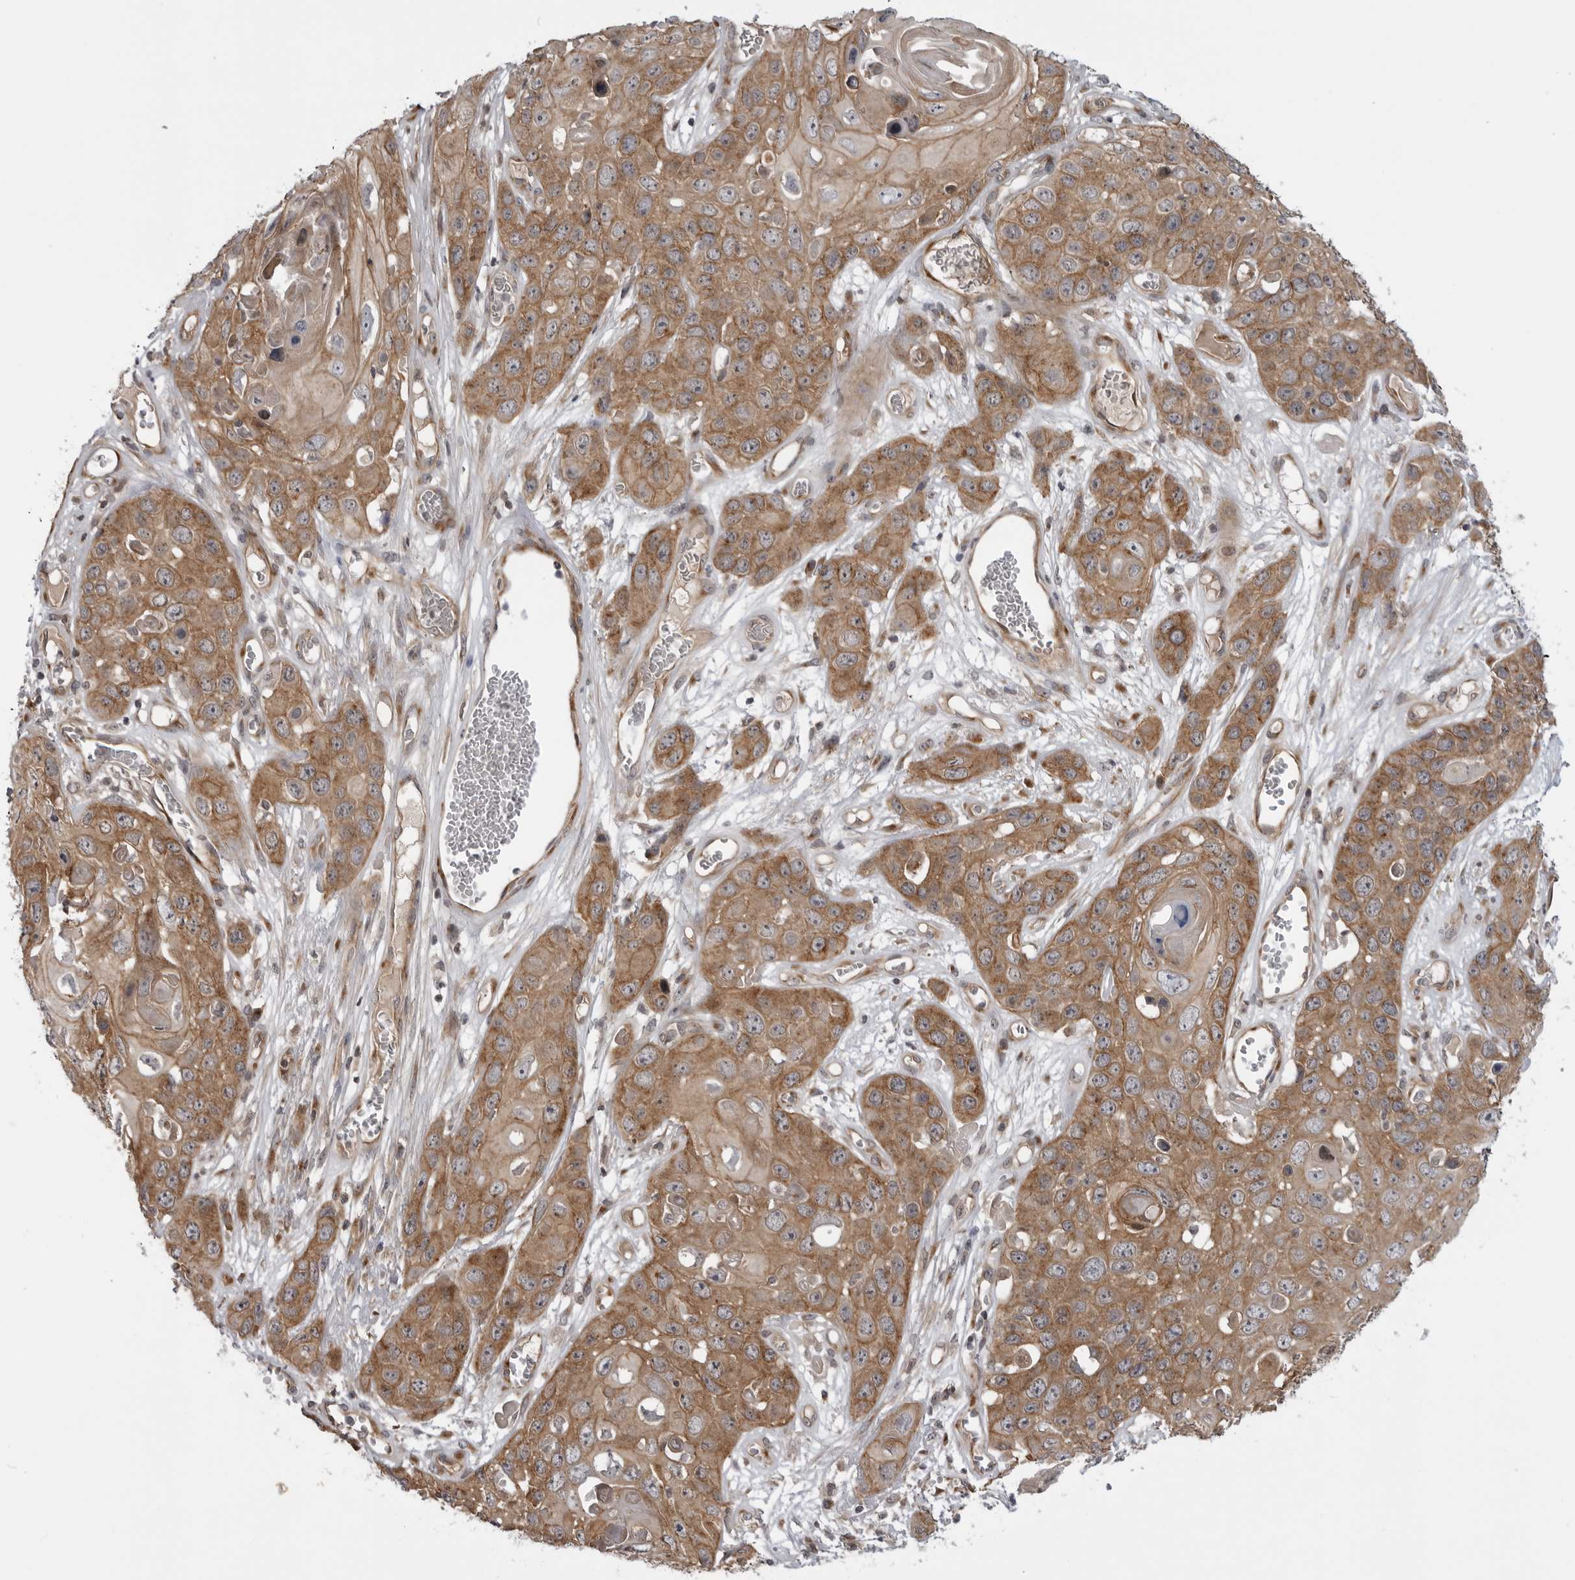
{"staining": {"intensity": "moderate", "quantity": ">75%", "location": "cytoplasmic/membranous"}, "tissue": "skin cancer", "cell_type": "Tumor cells", "image_type": "cancer", "snomed": [{"axis": "morphology", "description": "Squamous cell carcinoma, NOS"}, {"axis": "topography", "description": "Skin"}], "caption": "The immunohistochemical stain shows moderate cytoplasmic/membranous expression in tumor cells of skin squamous cell carcinoma tissue.", "gene": "LRRC45", "patient": {"sex": "male", "age": 55}}